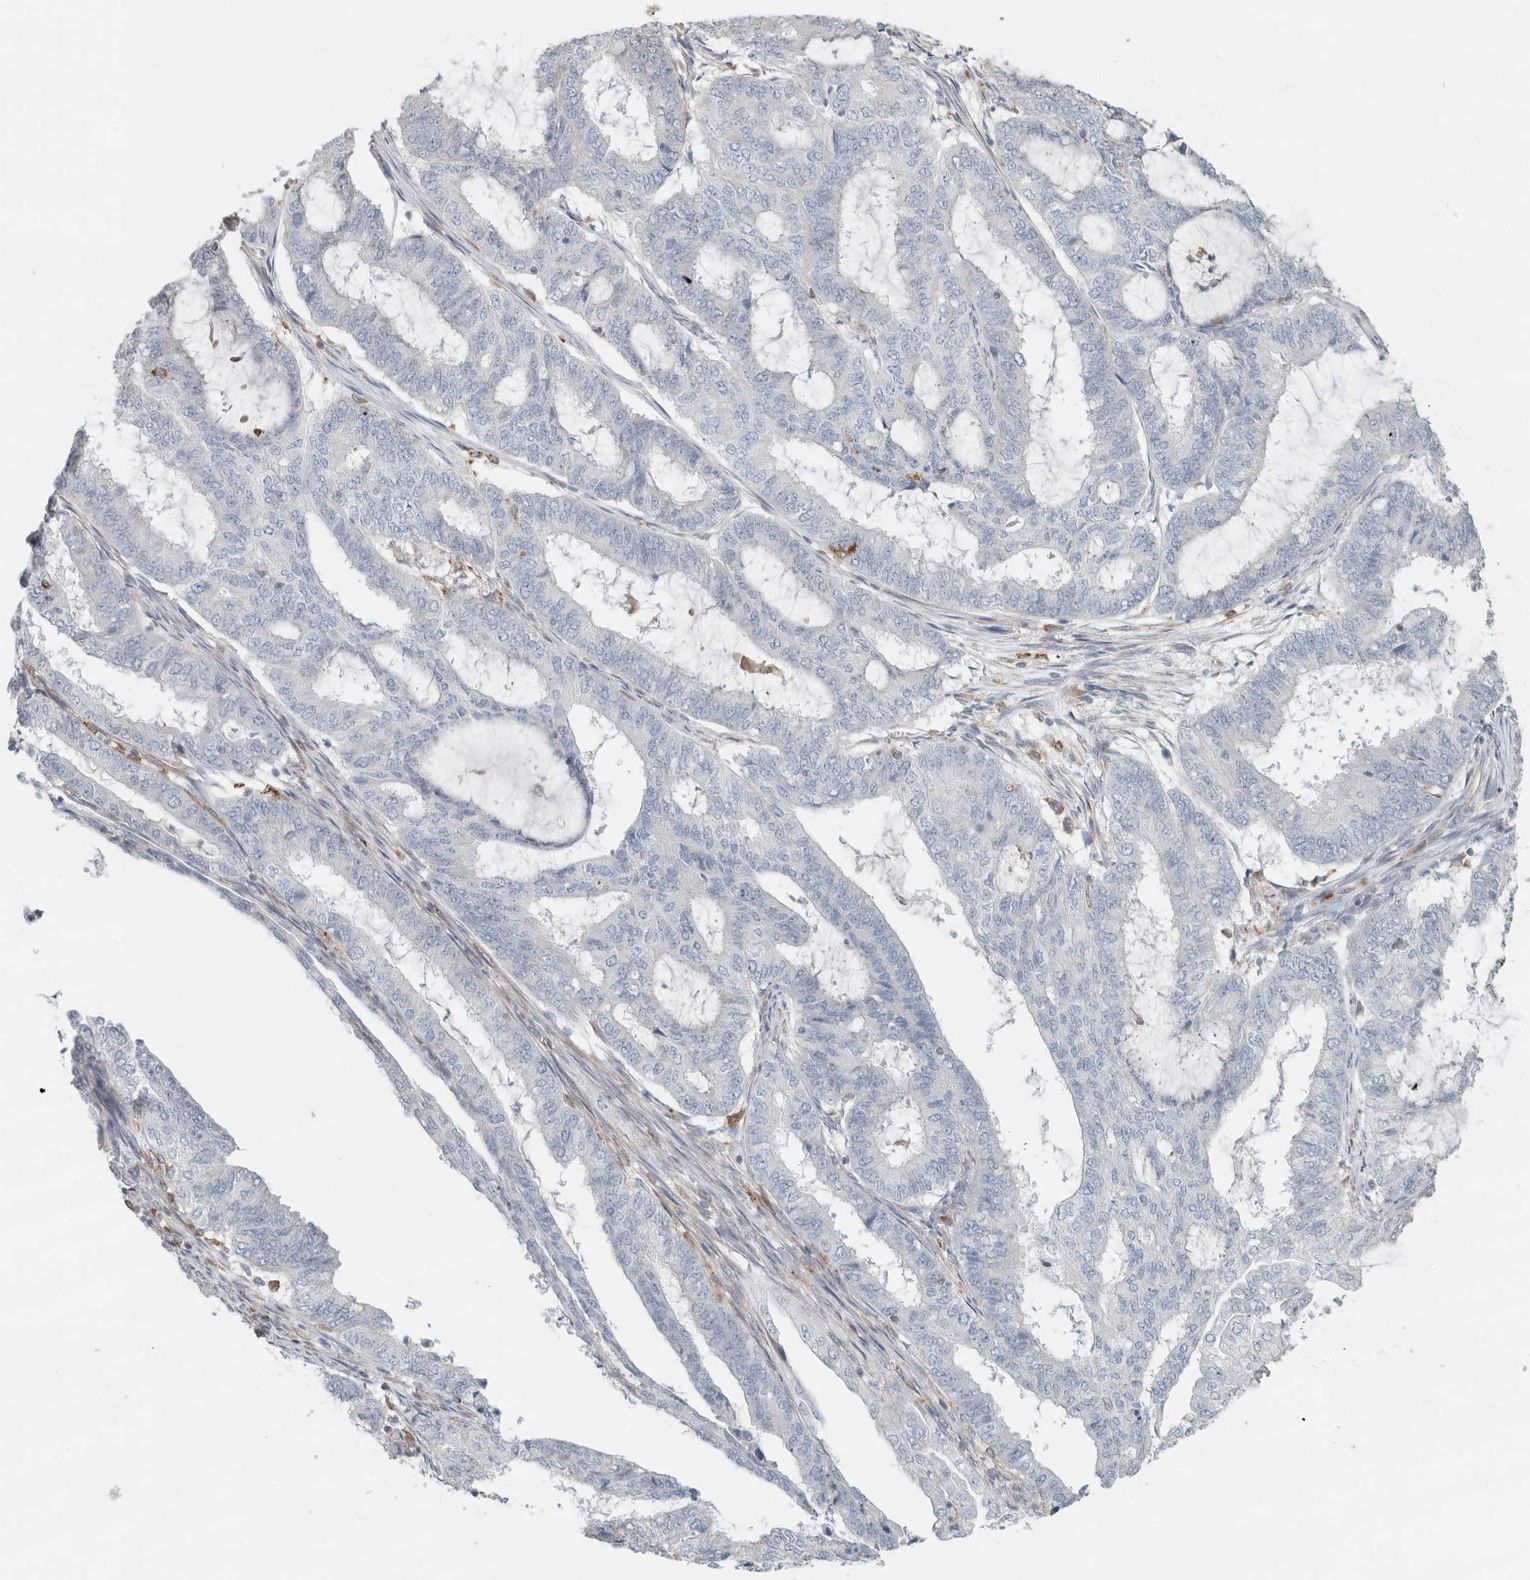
{"staining": {"intensity": "negative", "quantity": "none", "location": "none"}, "tissue": "endometrial cancer", "cell_type": "Tumor cells", "image_type": "cancer", "snomed": [{"axis": "morphology", "description": "Adenocarcinoma, NOS"}, {"axis": "topography", "description": "Endometrium"}], "caption": "DAB immunohistochemical staining of human adenocarcinoma (endometrial) exhibits no significant staining in tumor cells. Nuclei are stained in blue.", "gene": "LY86", "patient": {"sex": "female", "age": 51}}